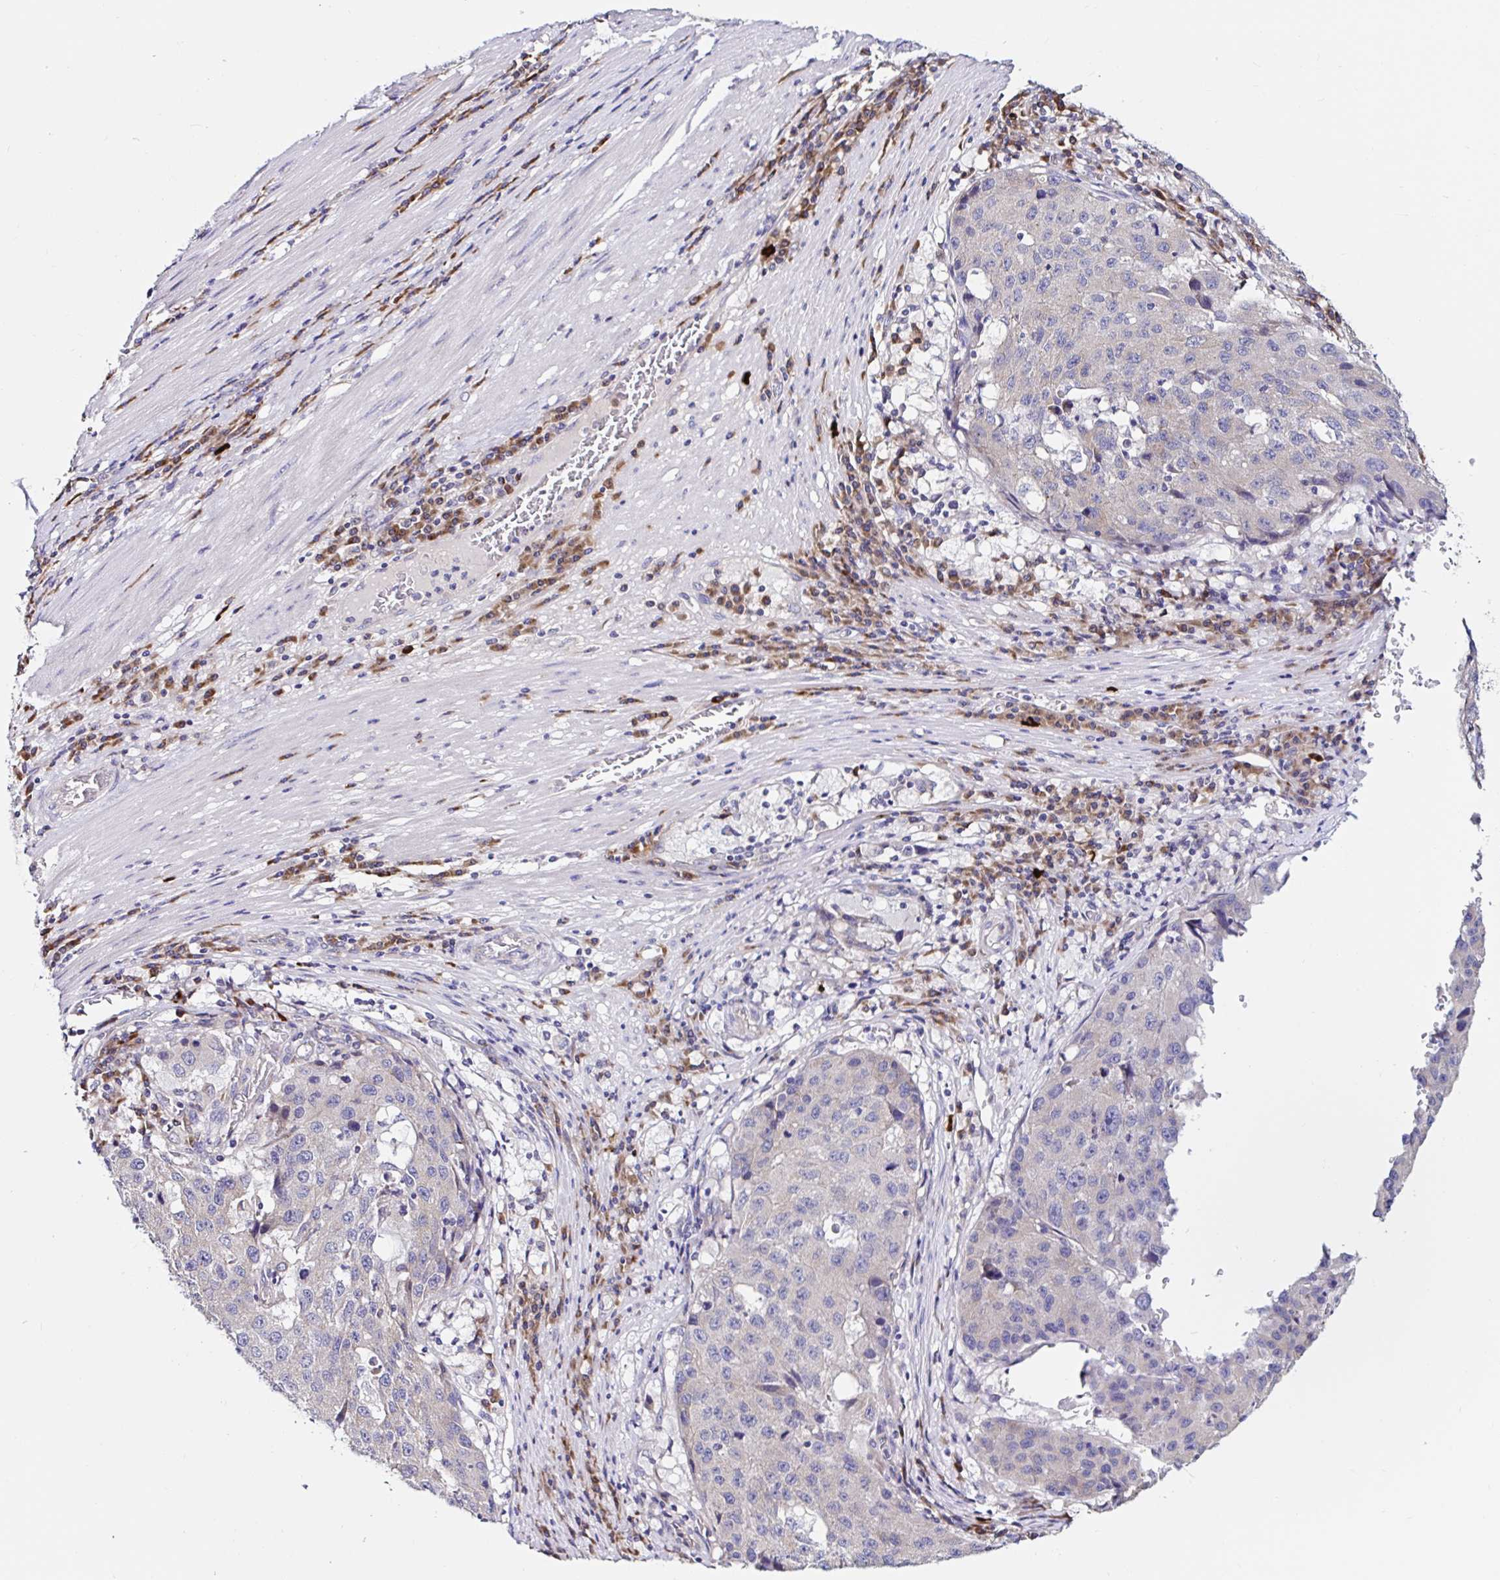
{"staining": {"intensity": "negative", "quantity": "none", "location": "none"}, "tissue": "stomach cancer", "cell_type": "Tumor cells", "image_type": "cancer", "snomed": [{"axis": "morphology", "description": "Adenocarcinoma, NOS"}, {"axis": "topography", "description": "Stomach"}], "caption": "DAB immunohistochemical staining of human stomach cancer demonstrates no significant staining in tumor cells. Brightfield microscopy of immunohistochemistry (IHC) stained with DAB (brown) and hematoxylin (blue), captured at high magnification.", "gene": "VSIG2", "patient": {"sex": "male", "age": 71}}